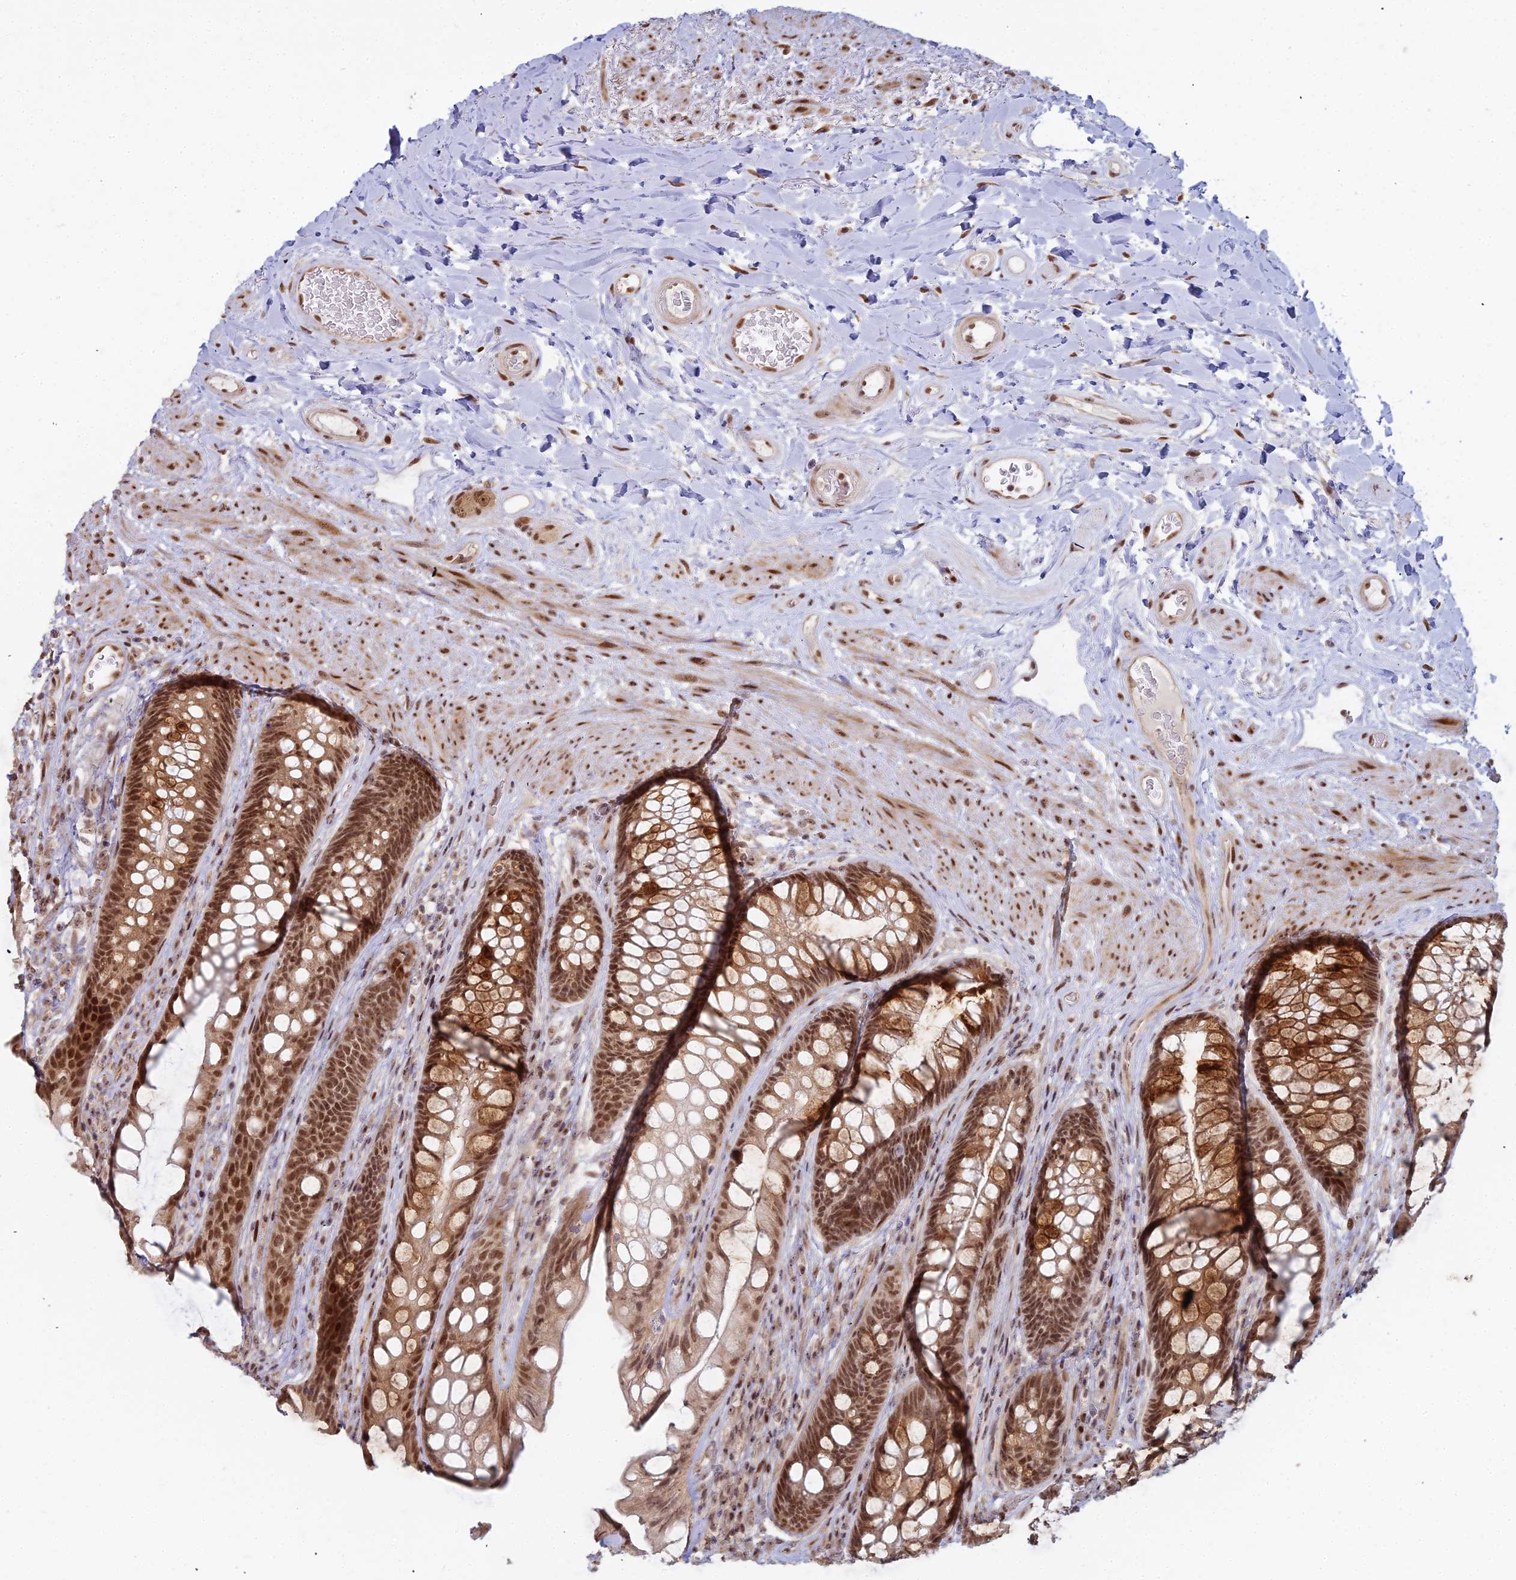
{"staining": {"intensity": "moderate", "quantity": ">75%", "location": "cytoplasmic/membranous,nuclear"}, "tissue": "rectum", "cell_type": "Glandular cells", "image_type": "normal", "snomed": [{"axis": "morphology", "description": "Normal tissue, NOS"}, {"axis": "topography", "description": "Rectum"}], "caption": "Glandular cells display medium levels of moderate cytoplasmic/membranous,nuclear positivity in about >75% of cells in benign human rectum. The protein is stained brown, and the nuclei are stained in blue (DAB (3,3'-diaminobenzidine) IHC with brightfield microscopy, high magnification).", "gene": "ABCA2", "patient": {"sex": "male", "age": 74}}